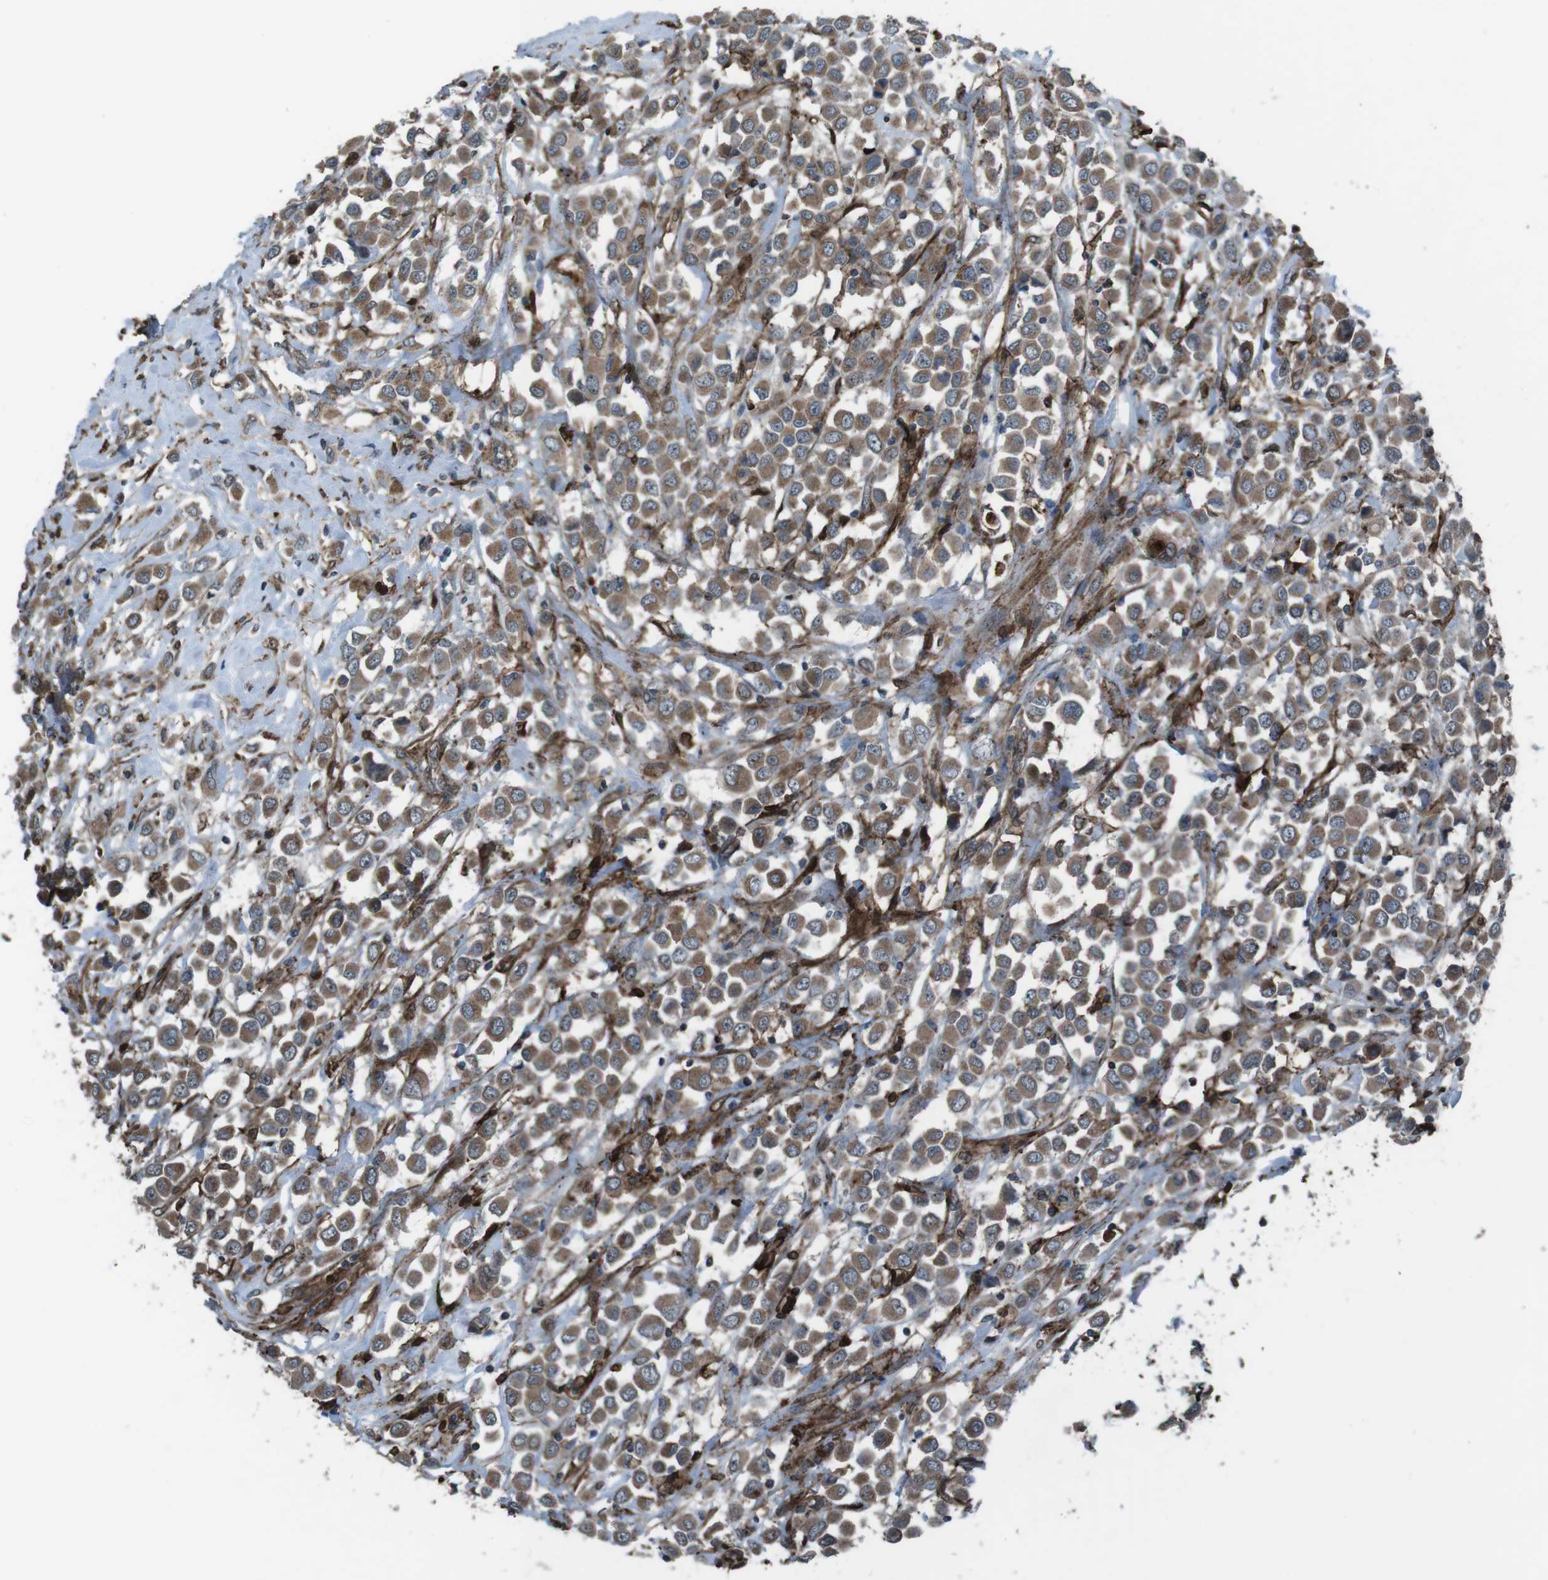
{"staining": {"intensity": "moderate", "quantity": ">75%", "location": "cytoplasmic/membranous"}, "tissue": "breast cancer", "cell_type": "Tumor cells", "image_type": "cancer", "snomed": [{"axis": "morphology", "description": "Duct carcinoma"}, {"axis": "topography", "description": "Breast"}], "caption": "Breast cancer stained with a protein marker reveals moderate staining in tumor cells.", "gene": "GDF10", "patient": {"sex": "female", "age": 61}}